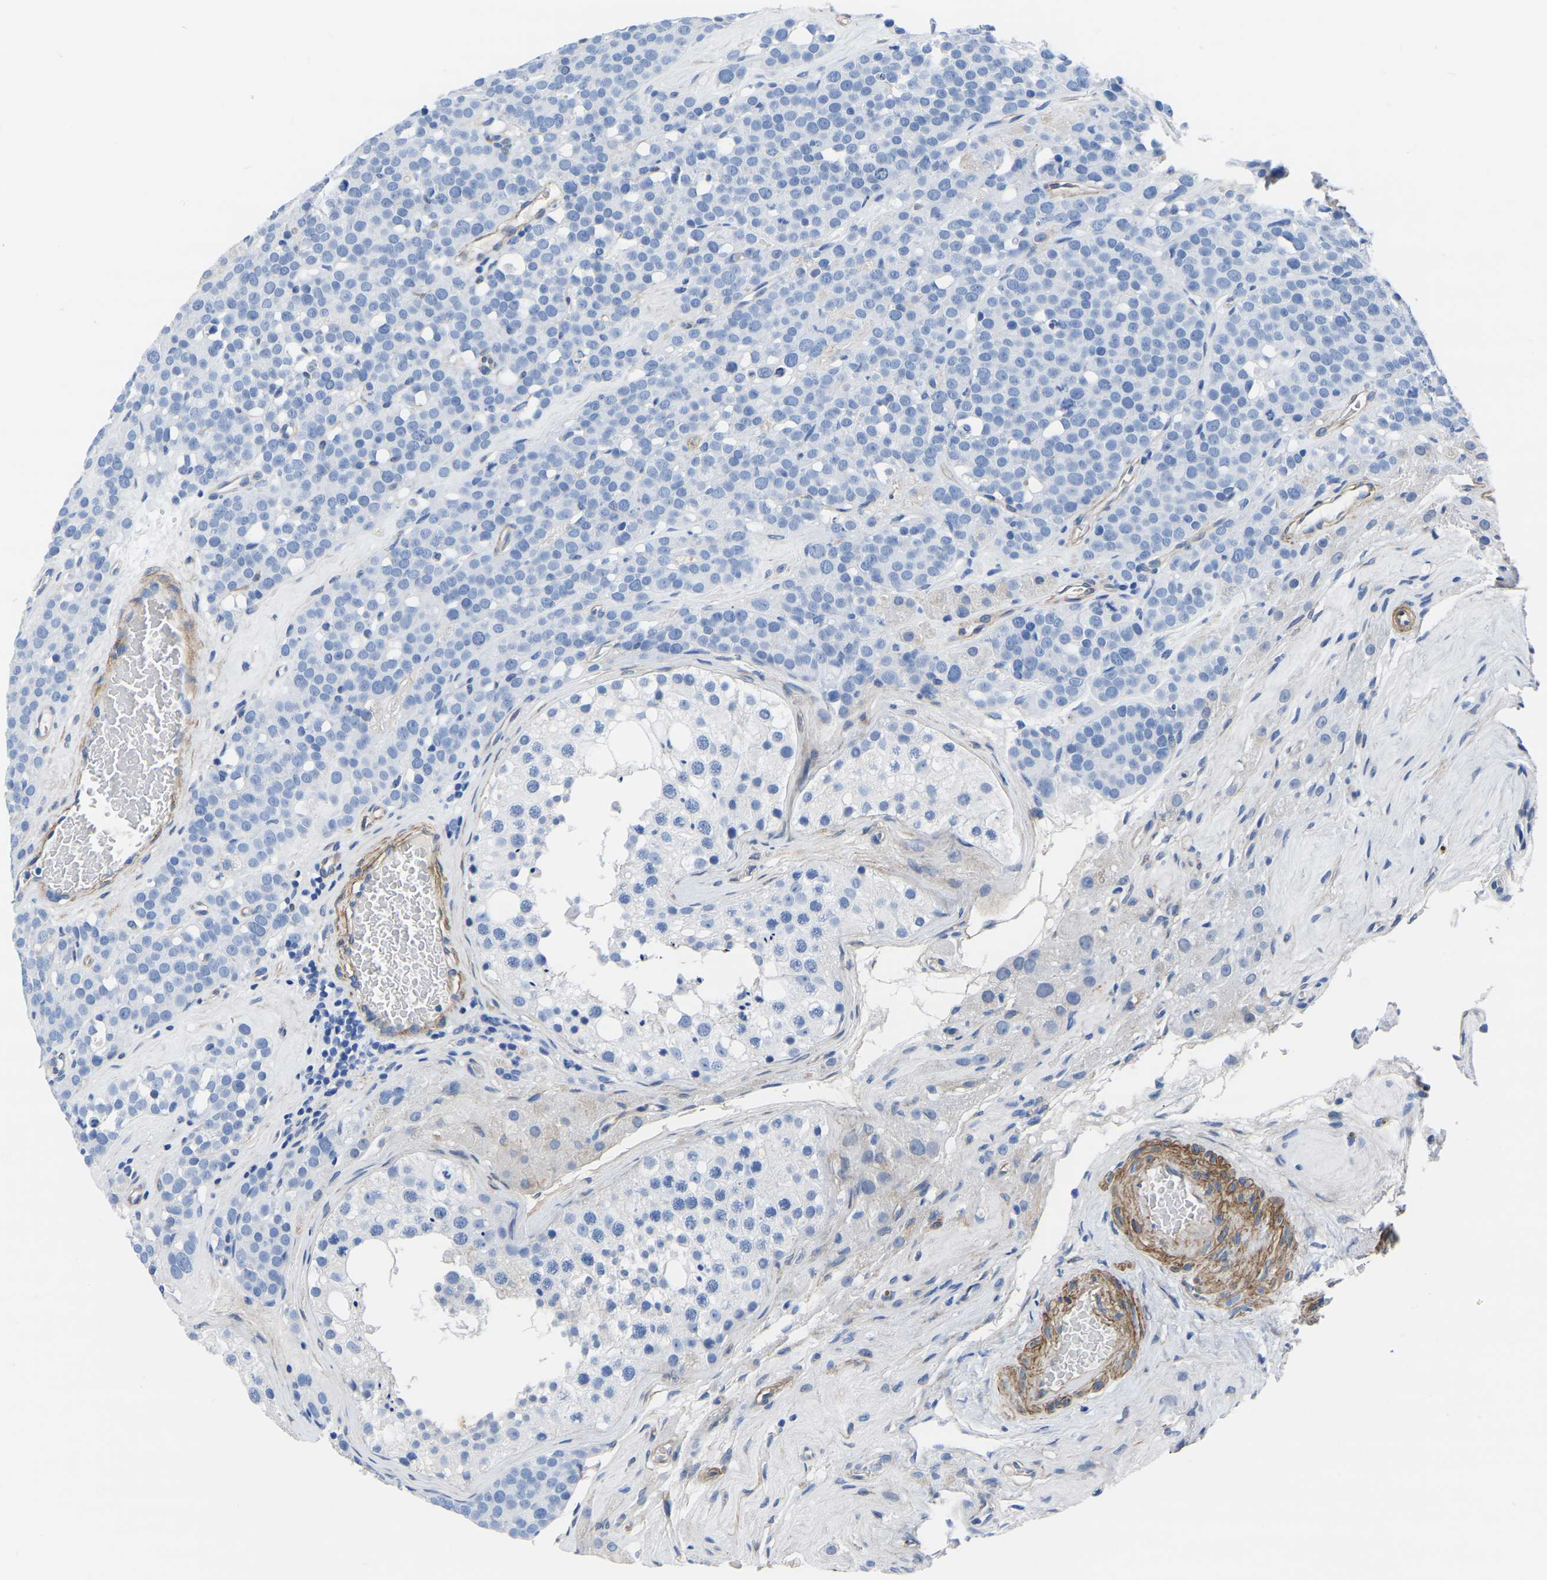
{"staining": {"intensity": "negative", "quantity": "none", "location": "none"}, "tissue": "testis cancer", "cell_type": "Tumor cells", "image_type": "cancer", "snomed": [{"axis": "morphology", "description": "Seminoma, NOS"}, {"axis": "topography", "description": "Testis"}], "caption": "DAB immunohistochemical staining of seminoma (testis) displays no significant positivity in tumor cells. Nuclei are stained in blue.", "gene": "SLC45A3", "patient": {"sex": "male", "age": 71}}